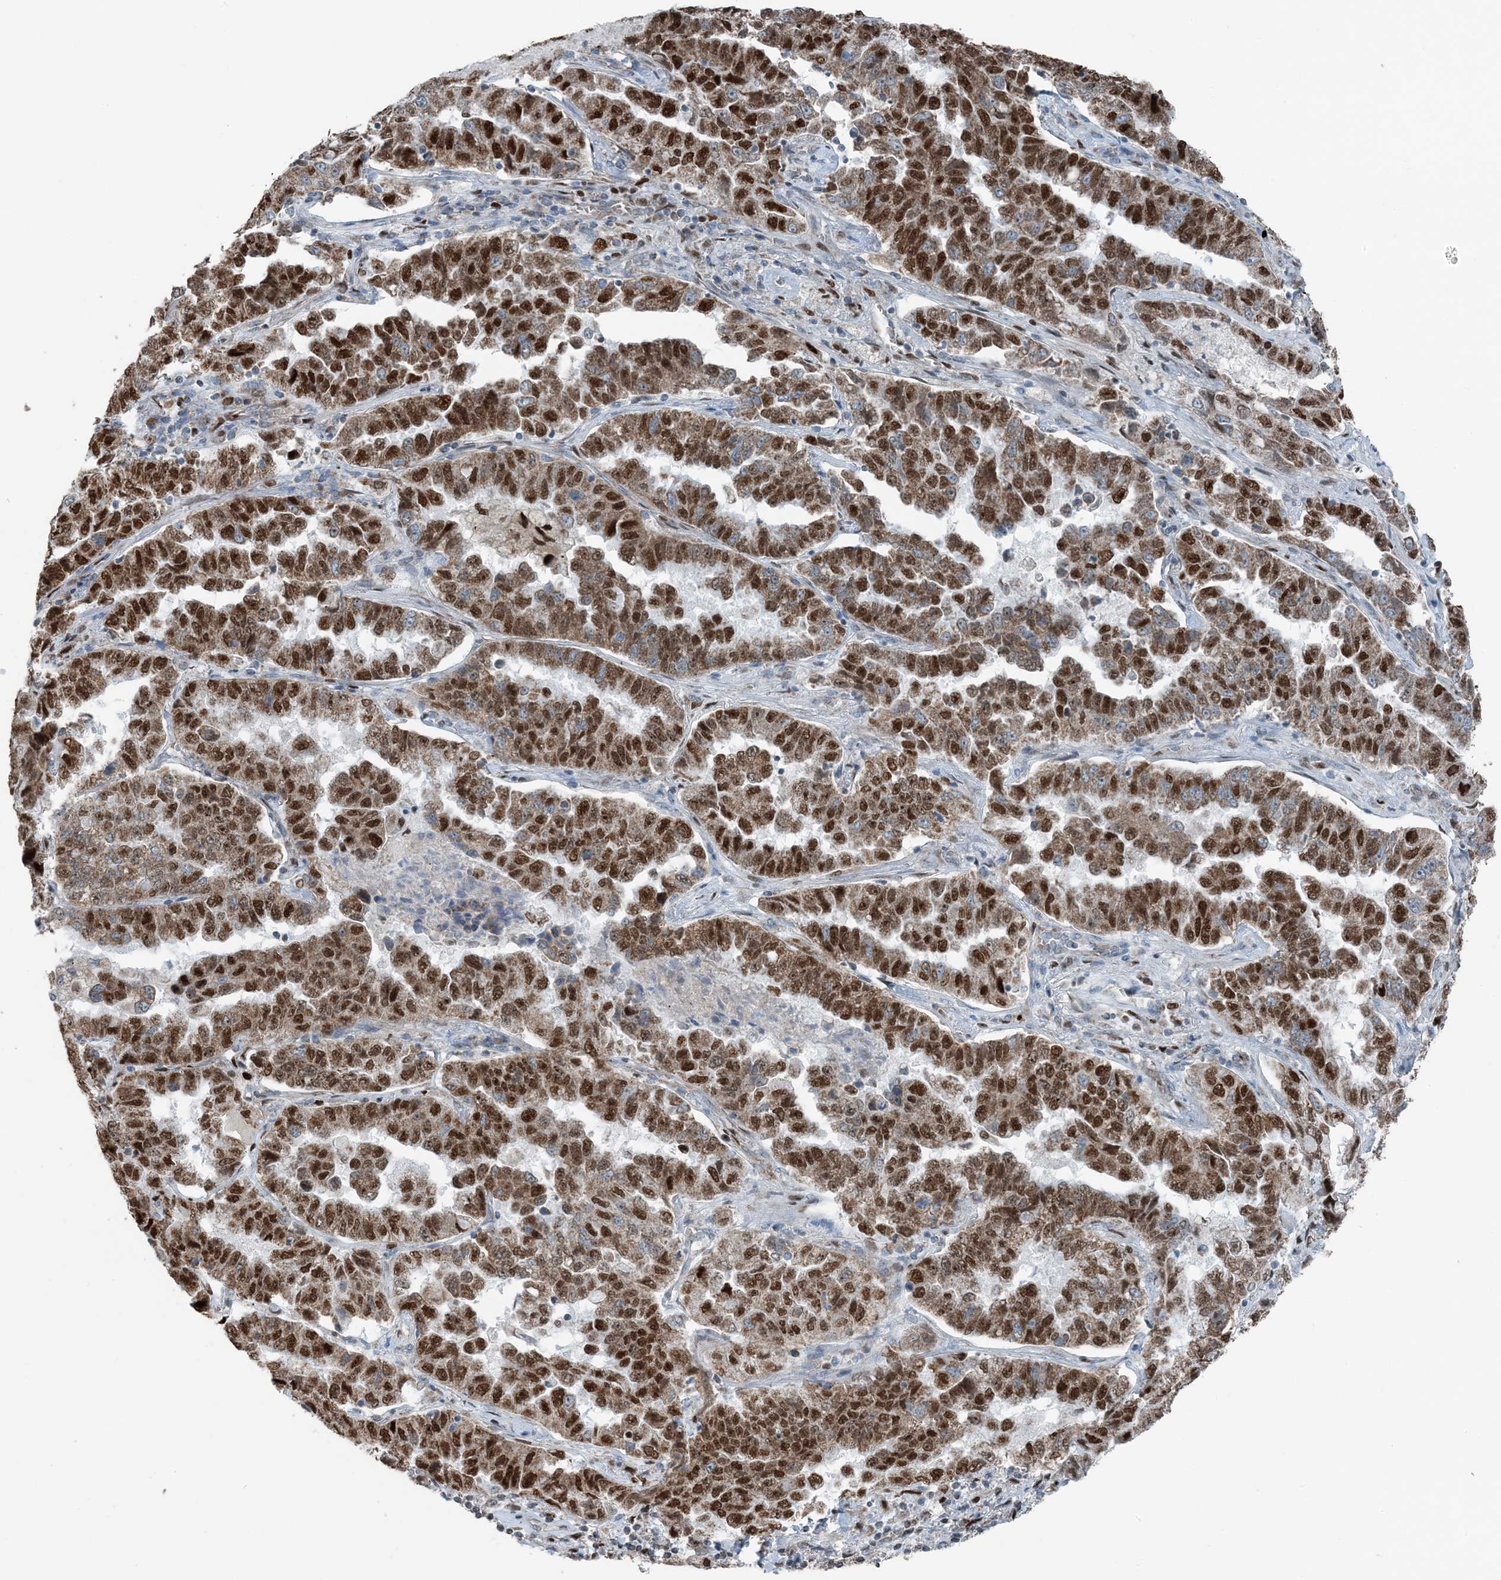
{"staining": {"intensity": "strong", "quantity": ">75%", "location": "cytoplasmic/membranous,nuclear"}, "tissue": "lung cancer", "cell_type": "Tumor cells", "image_type": "cancer", "snomed": [{"axis": "morphology", "description": "Adenocarcinoma, NOS"}, {"axis": "topography", "description": "Lung"}], "caption": "Protein staining displays strong cytoplasmic/membranous and nuclear positivity in approximately >75% of tumor cells in lung cancer. (Stains: DAB (3,3'-diaminobenzidine) in brown, nuclei in blue, Microscopy: brightfield microscopy at high magnification).", "gene": "PILRB", "patient": {"sex": "female", "age": 51}}